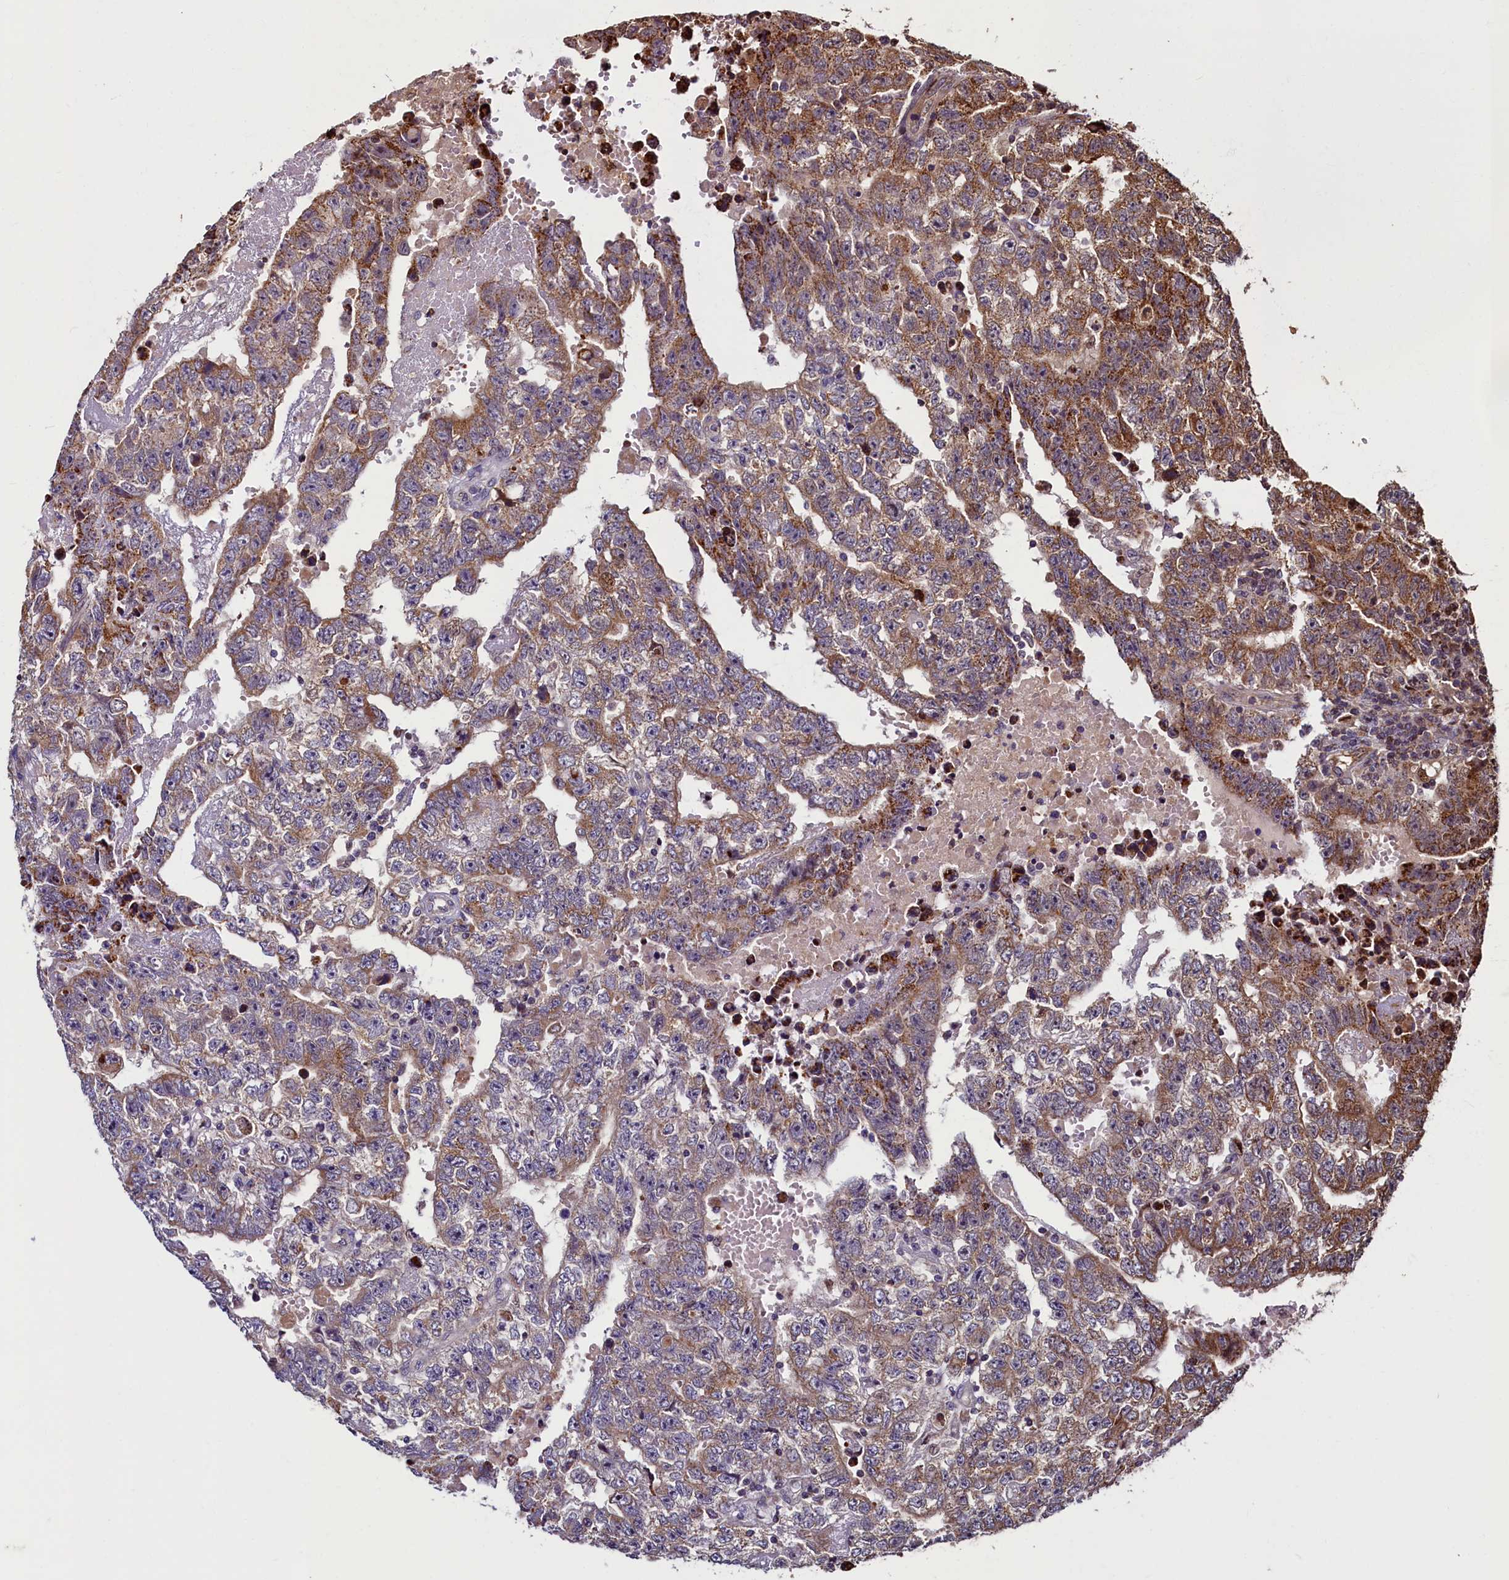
{"staining": {"intensity": "moderate", "quantity": "25%-75%", "location": "cytoplasmic/membranous"}, "tissue": "testis cancer", "cell_type": "Tumor cells", "image_type": "cancer", "snomed": [{"axis": "morphology", "description": "Carcinoma, Embryonal, NOS"}, {"axis": "topography", "description": "Testis"}], "caption": "Protein analysis of embryonal carcinoma (testis) tissue displays moderate cytoplasmic/membranous expression in approximately 25%-75% of tumor cells.", "gene": "NCKAP5L", "patient": {"sex": "male", "age": 25}}